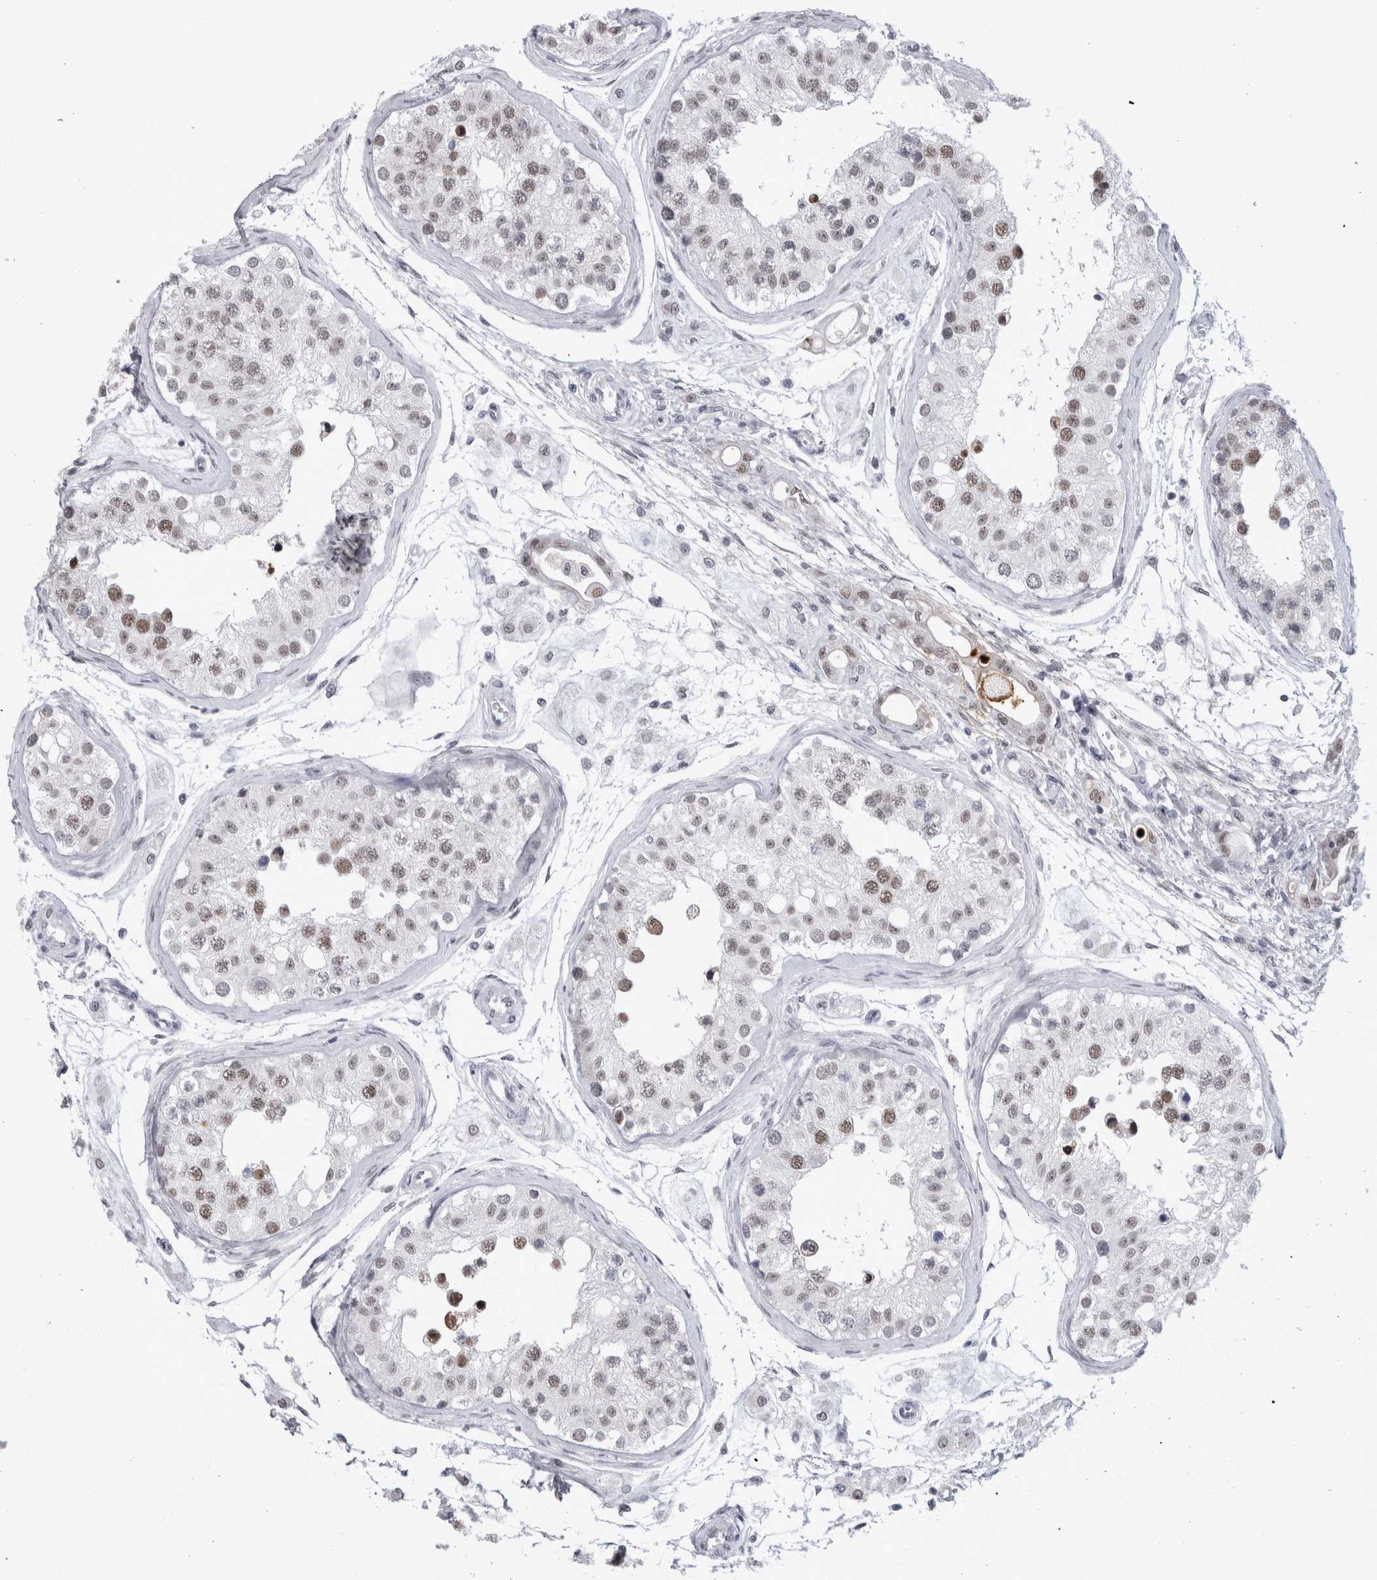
{"staining": {"intensity": "moderate", "quantity": ">75%", "location": "nuclear"}, "tissue": "testis", "cell_type": "Cells in seminiferous ducts", "image_type": "normal", "snomed": [{"axis": "morphology", "description": "Normal tissue, NOS"}, {"axis": "morphology", "description": "Adenocarcinoma, metastatic, NOS"}, {"axis": "topography", "description": "Testis"}], "caption": "Testis stained for a protein (brown) exhibits moderate nuclear positive expression in about >75% of cells in seminiferous ducts.", "gene": "API5", "patient": {"sex": "male", "age": 26}}